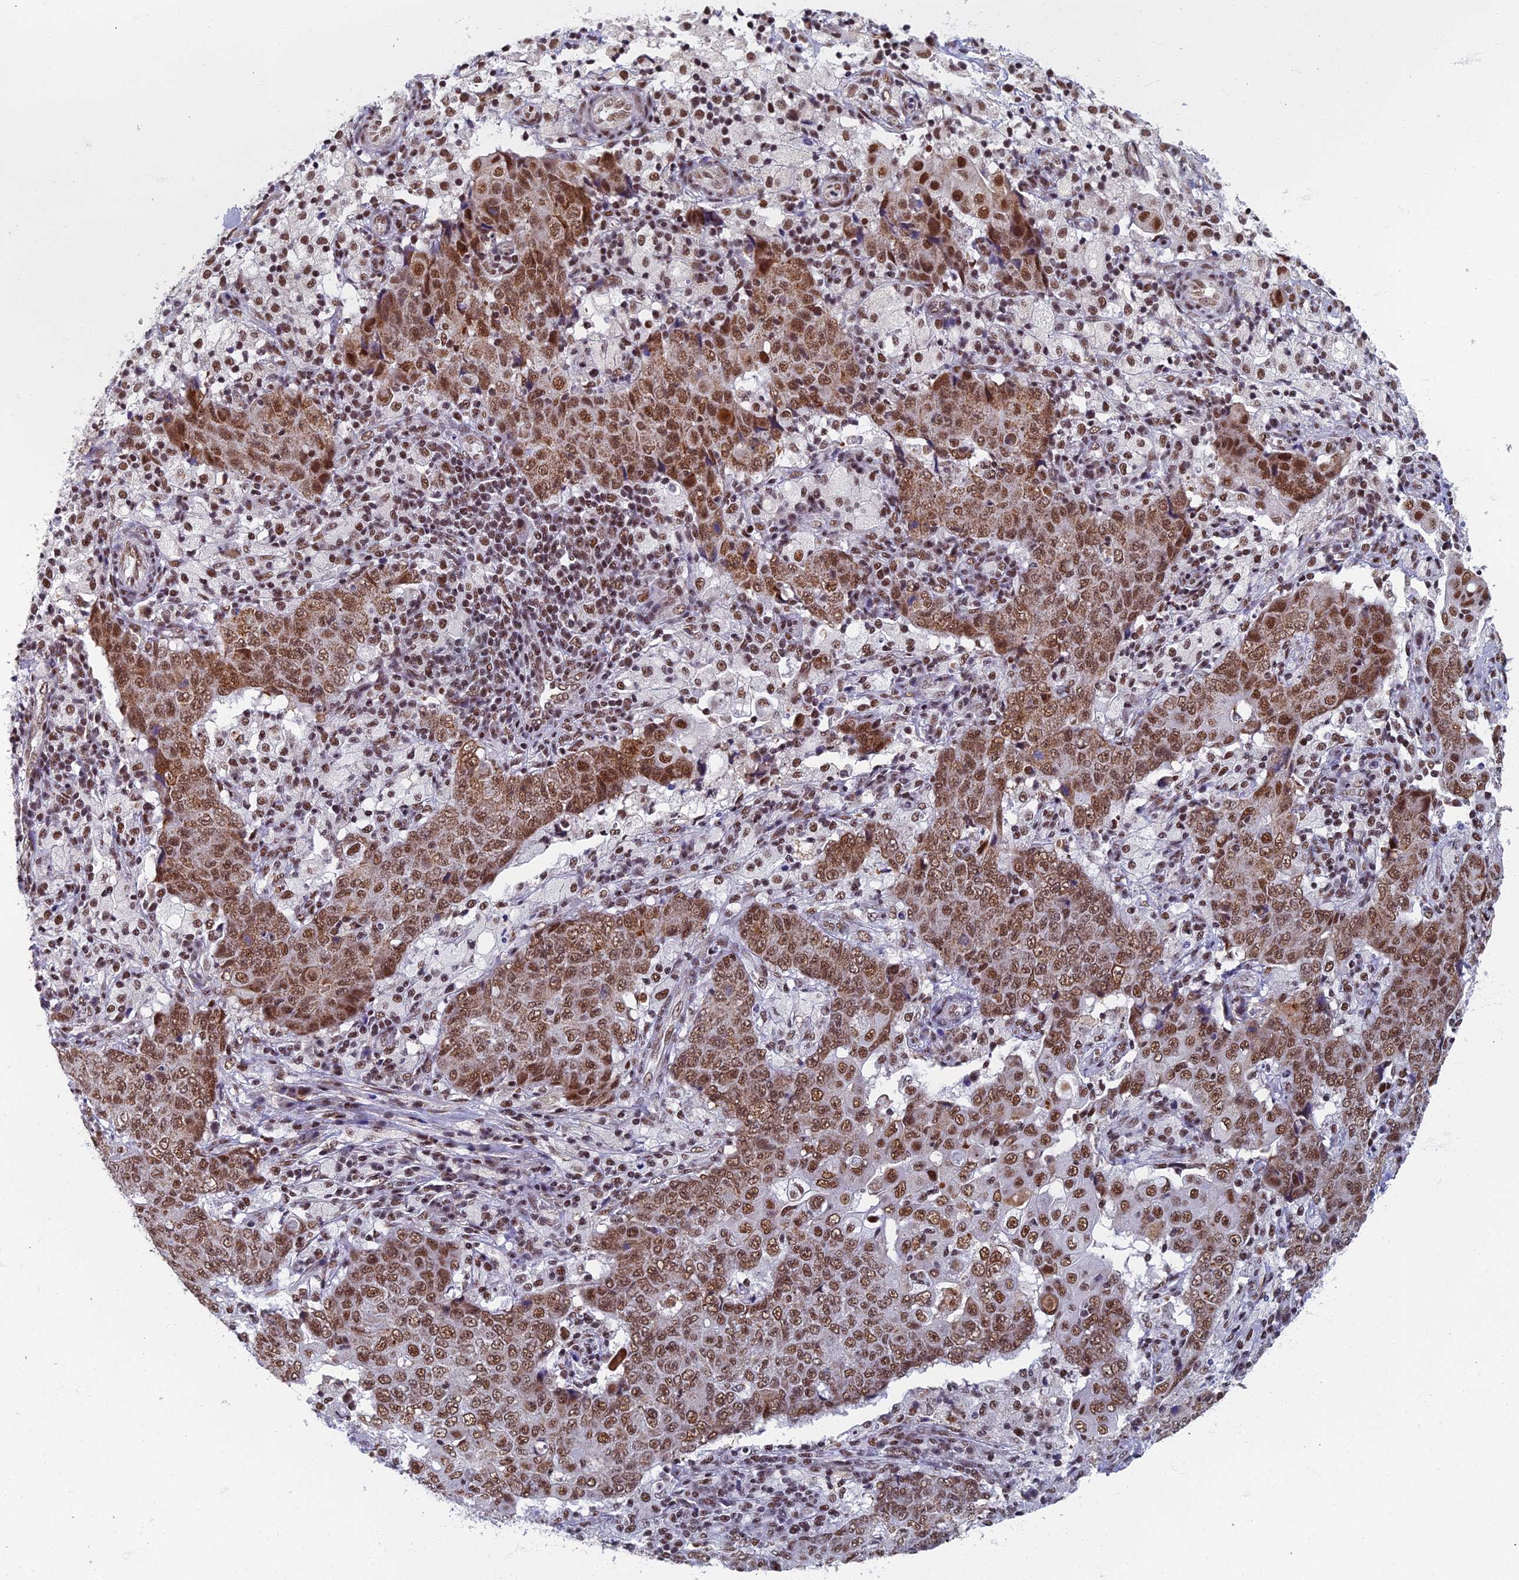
{"staining": {"intensity": "moderate", "quantity": ">75%", "location": "nuclear"}, "tissue": "ovarian cancer", "cell_type": "Tumor cells", "image_type": "cancer", "snomed": [{"axis": "morphology", "description": "Carcinoma, endometroid"}, {"axis": "topography", "description": "Ovary"}], "caption": "DAB immunohistochemical staining of endometroid carcinoma (ovarian) demonstrates moderate nuclear protein staining in approximately >75% of tumor cells. (brown staining indicates protein expression, while blue staining denotes nuclei).", "gene": "TAF13", "patient": {"sex": "female", "age": 42}}